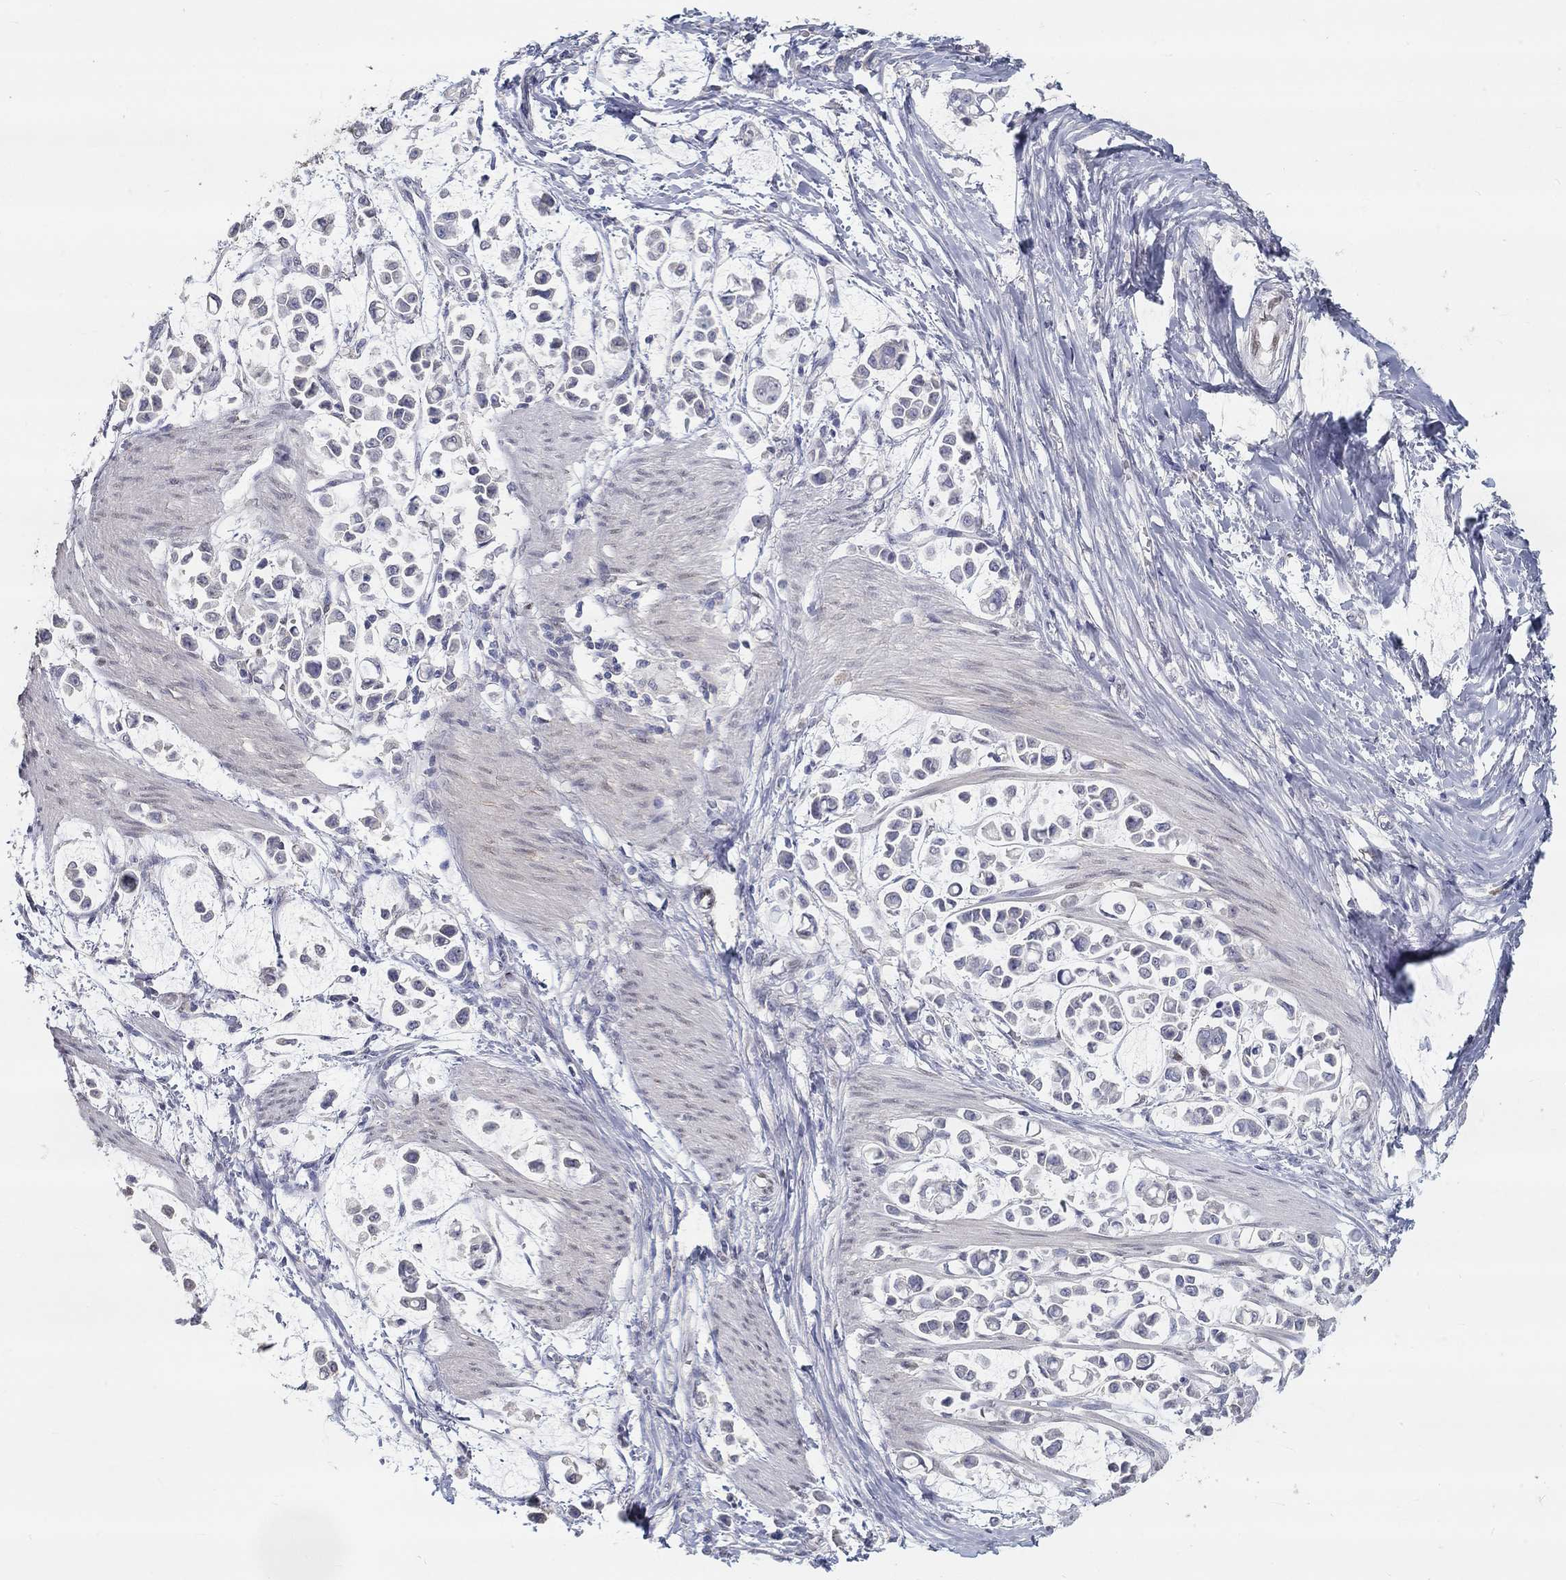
{"staining": {"intensity": "negative", "quantity": "none", "location": "none"}, "tissue": "stomach cancer", "cell_type": "Tumor cells", "image_type": "cancer", "snomed": [{"axis": "morphology", "description": "Adenocarcinoma, NOS"}, {"axis": "topography", "description": "Stomach"}], "caption": "Adenocarcinoma (stomach) was stained to show a protein in brown. There is no significant positivity in tumor cells. The staining is performed using DAB brown chromogen with nuclei counter-stained in using hematoxylin.", "gene": "FGF2", "patient": {"sex": "male", "age": 82}}